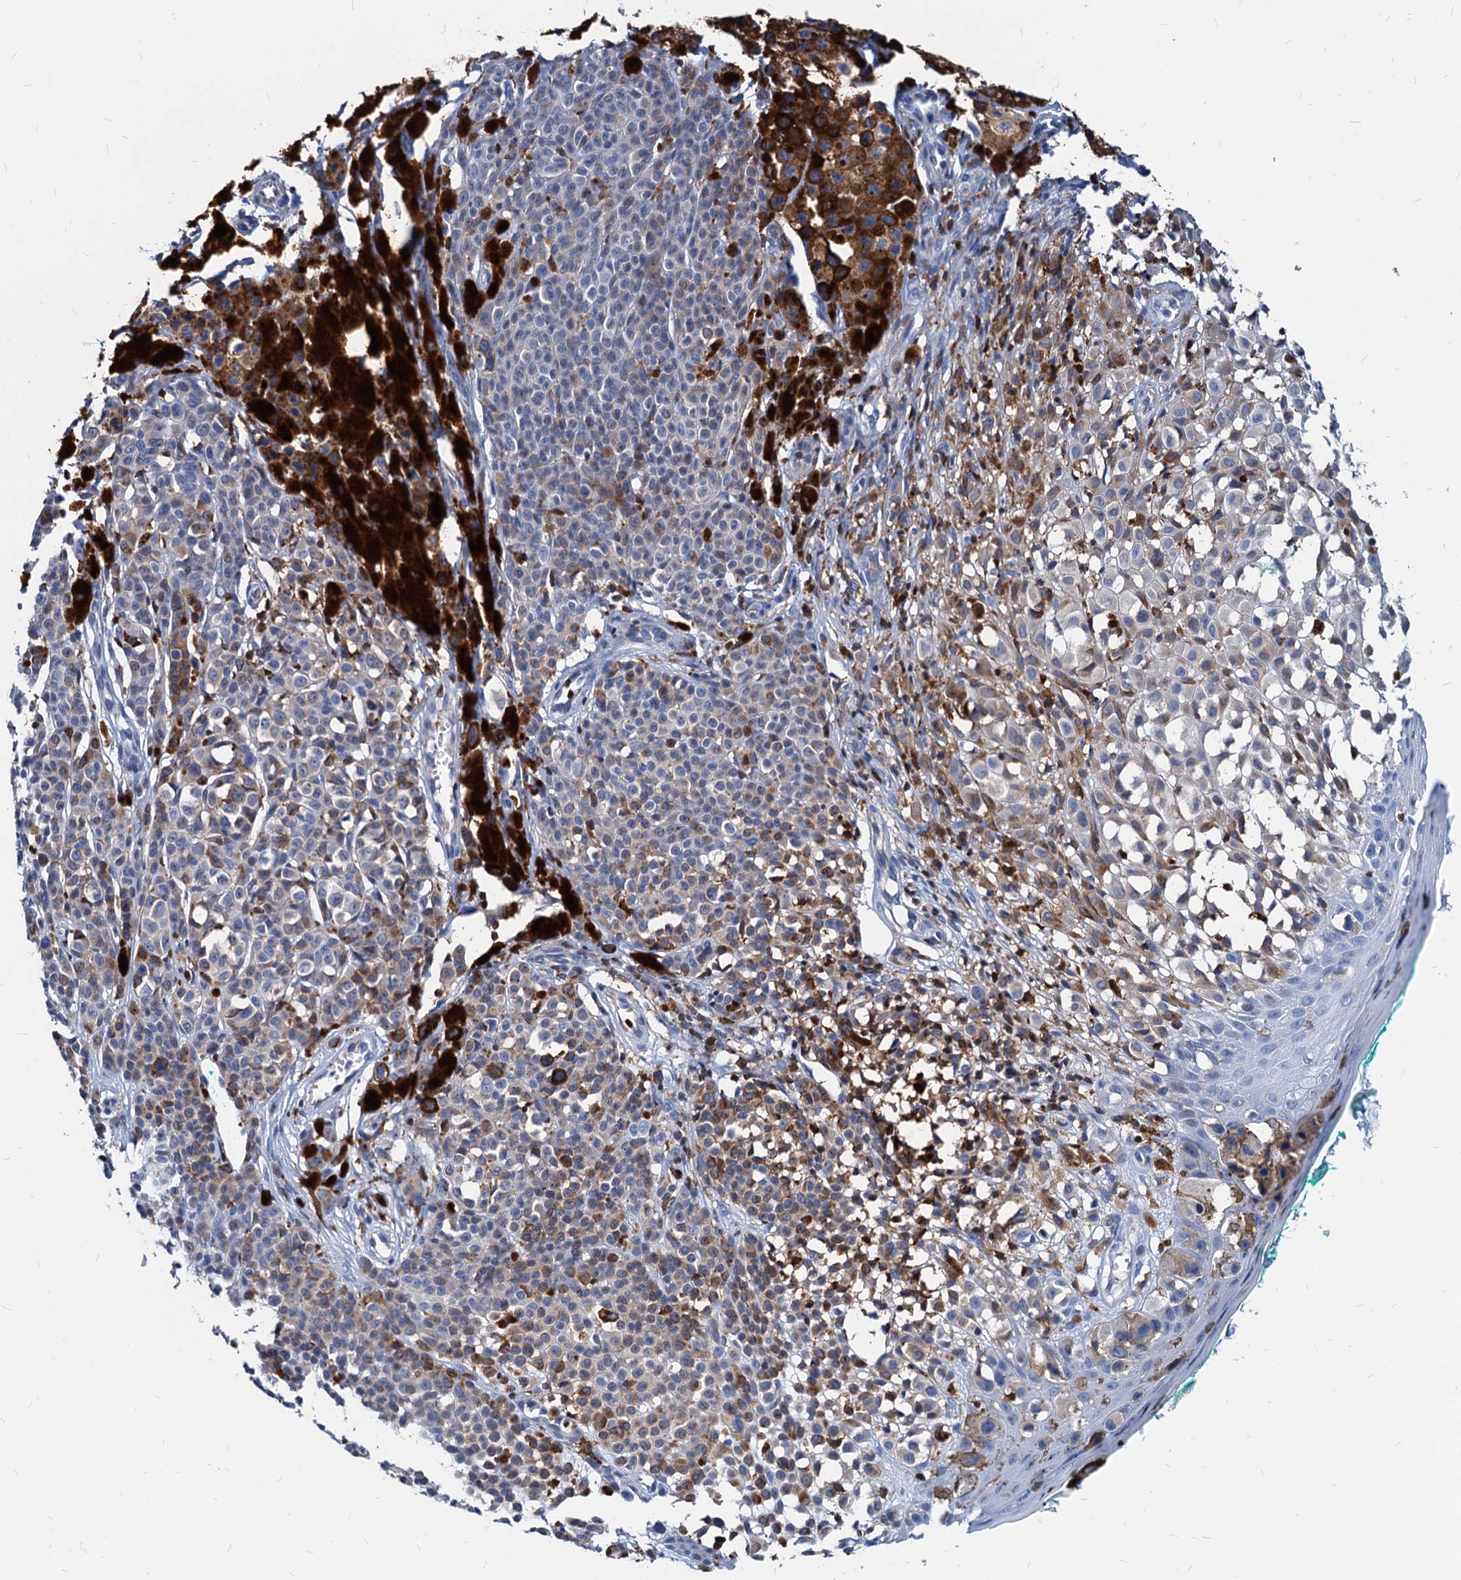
{"staining": {"intensity": "moderate", "quantity": "<25%", "location": "cytoplasmic/membranous"}, "tissue": "melanoma", "cell_type": "Tumor cells", "image_type": "cancer", "snomed": [{"axis": "morphology", "description": "Malignant melanoma, NOS"}, {"axis": "topography", "description": "Skin of leg"}], "caption": "Protein expression analysis of human melanoma reveals moderate cytoplasmic/membranous staining in about <25% of tumor cells.", "gene": "LCP2", "patient": {"sex": "female", "age": 72}}